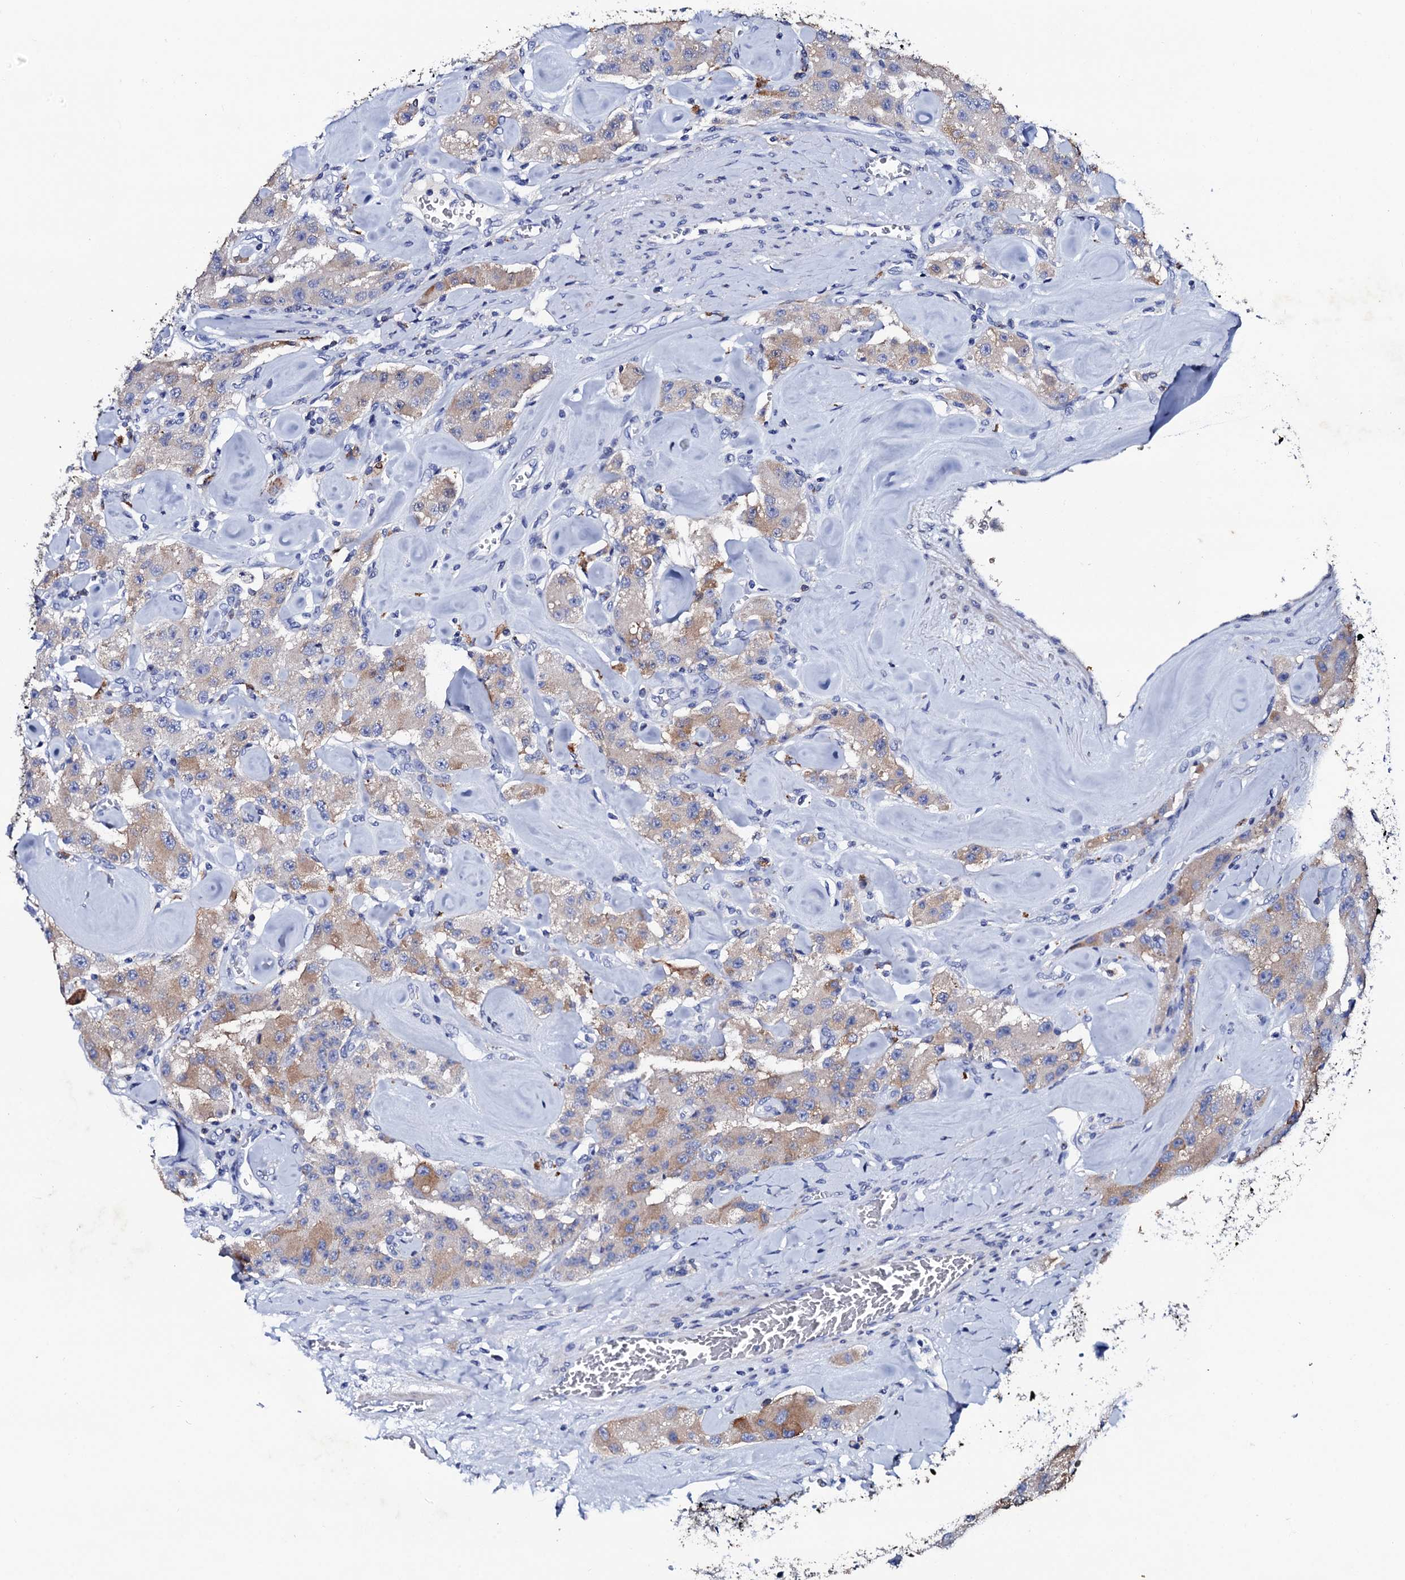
{"staining": {"intensity": "weak", "quantity": "25%-75%", "location": "cytoplasmic/membranous"}, "tissue": "carcinoid", "cell_type": "Tumor cells", "image_type": "cancer", "snomed": [{"axis": "morphology", "description": "Carcinoid, malignant, NOS"}, {"axis": "topography", "description": "Pancreas"}], "caption": "Immunohistochemical staining of carcinoid displays low levels of weak cytoplasmic/membranous protein expression in approximately 25%-75% of tumor cells. The staining was performed using DAB to visualize the protein expression in brown, while the nuclei were stained in blue with hematoxylin (Magnification: 20x).", "gene": "GLB1L3", "patient": {"sex": "male", "age": 41}}